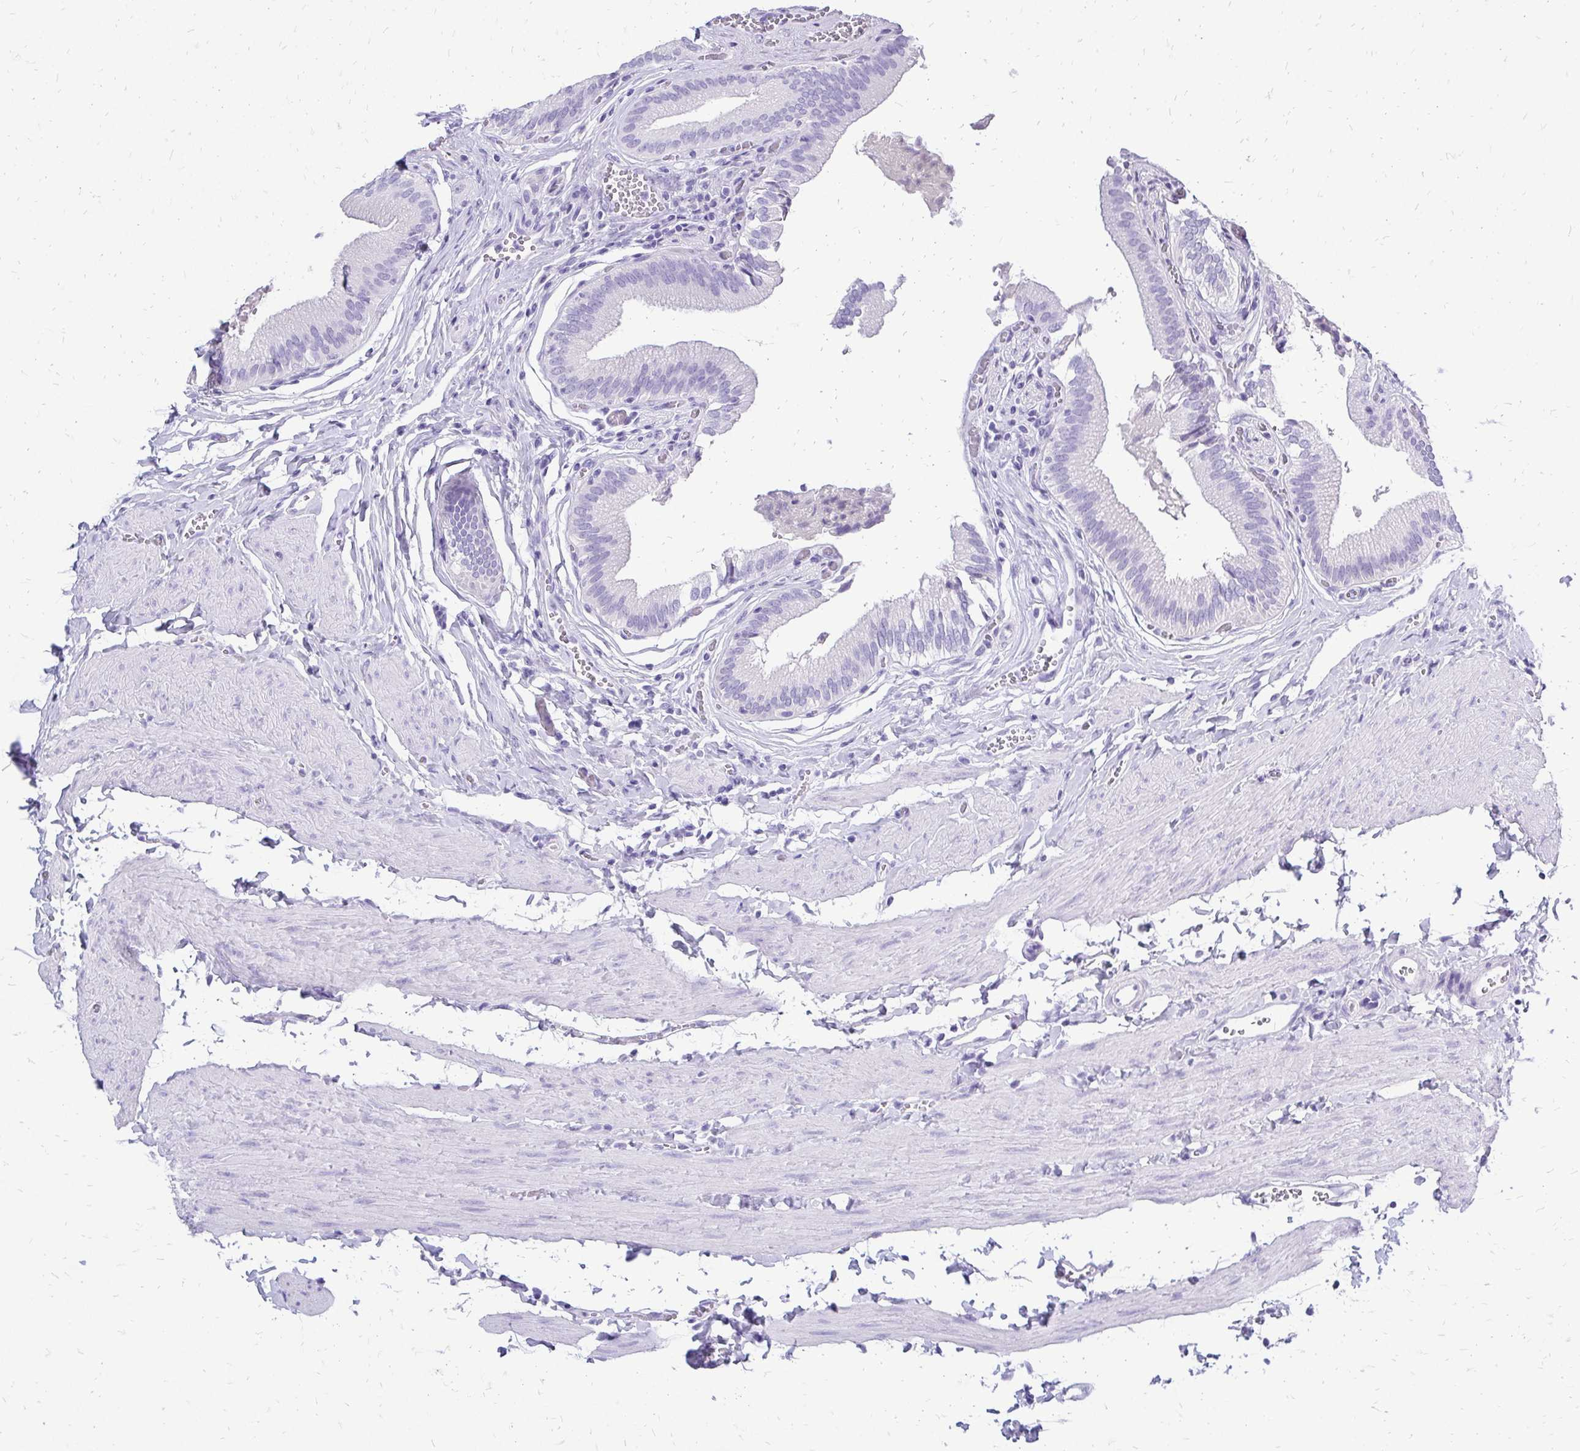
{"staining": {"intensity": "negative", "quantity": "none", "location": "none"}, "tissue": "gallbladder", "cell_type": "Glandular cells", "image_type": "normal", "snomed": [{"axis": "morphology", "description": "Normal tissue, NOS"}, {"axis": "topography", "description": "Gallbladder"}, {"axis": "topography", "description": "Peripheral nerve tissue"}], "caption": "A histopathology image of human gallbladder is negative for staining in glandular cells. The staining was performed using DAB to visualize the protein expression in brown, while the nuclei were stained in blue with hematoxylin (Magnification: 20x).", "gene": "SLC32A1", "patient": {"sex": "male", "age": 17}}